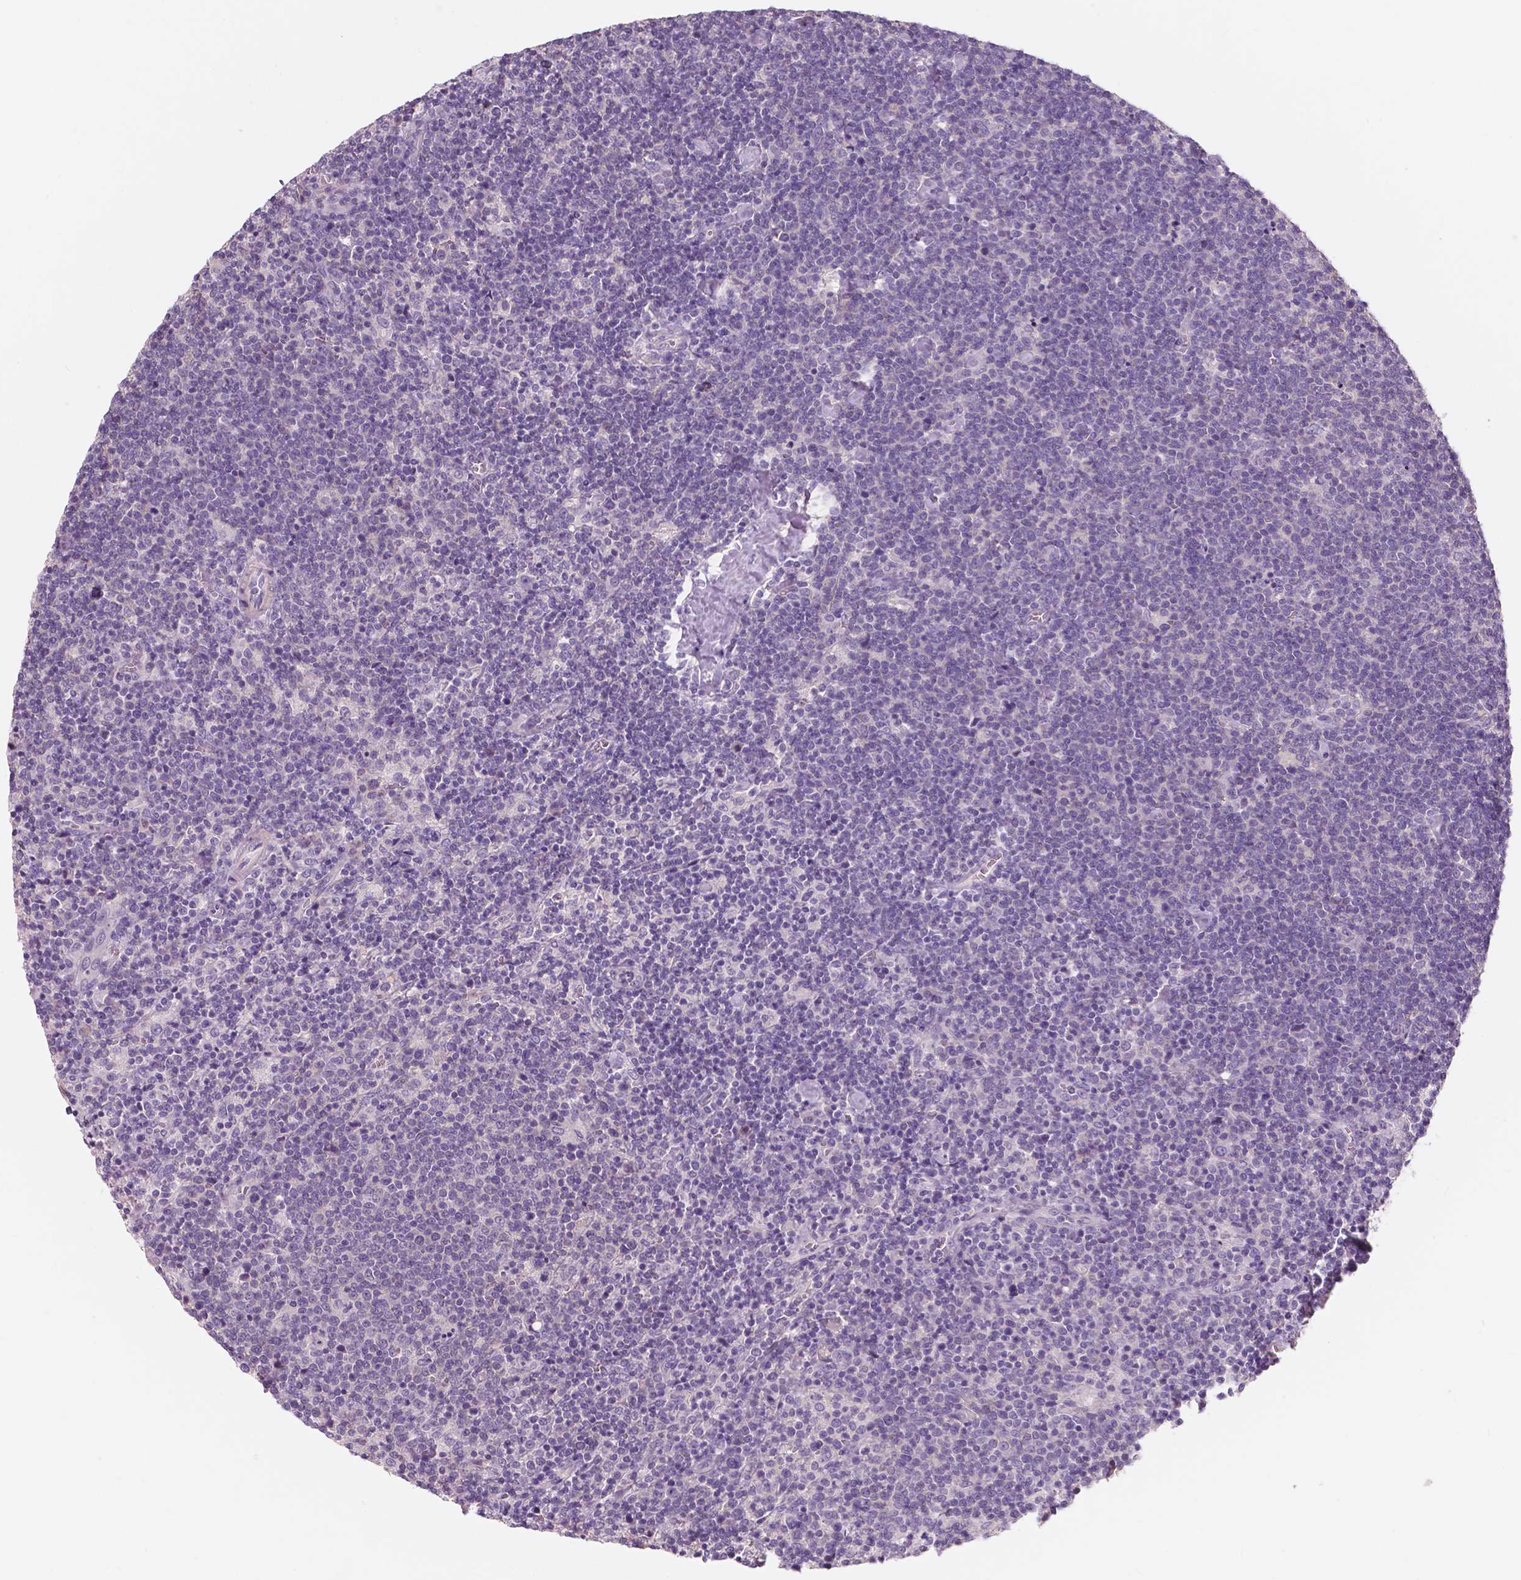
{"staining": {"intensity": "negative", "quantity": "none", "location": "none"}, "tissue": "lymphoma", "cell_type": "Tumor cells", "image_type": "cancer", "snomed": [{"axis": "morphology", "description": "Malignant lymphoma, non-Hodgkin's type, High grade"}, {"axis": "topography", "description": "Lymph node"}], "caption": "Protein analysis of malignant lymphoma, non-Hodgkin's type (high-grade) reveals no significant staining in tumor cells. The staining is performed using DAB (3,3'-diaminobenzidine) brown chromogen with nuclei counter-stained in using hematoxylin.", "gene": "LSM14B", "patient": {"sex": "male", "age": 61}}